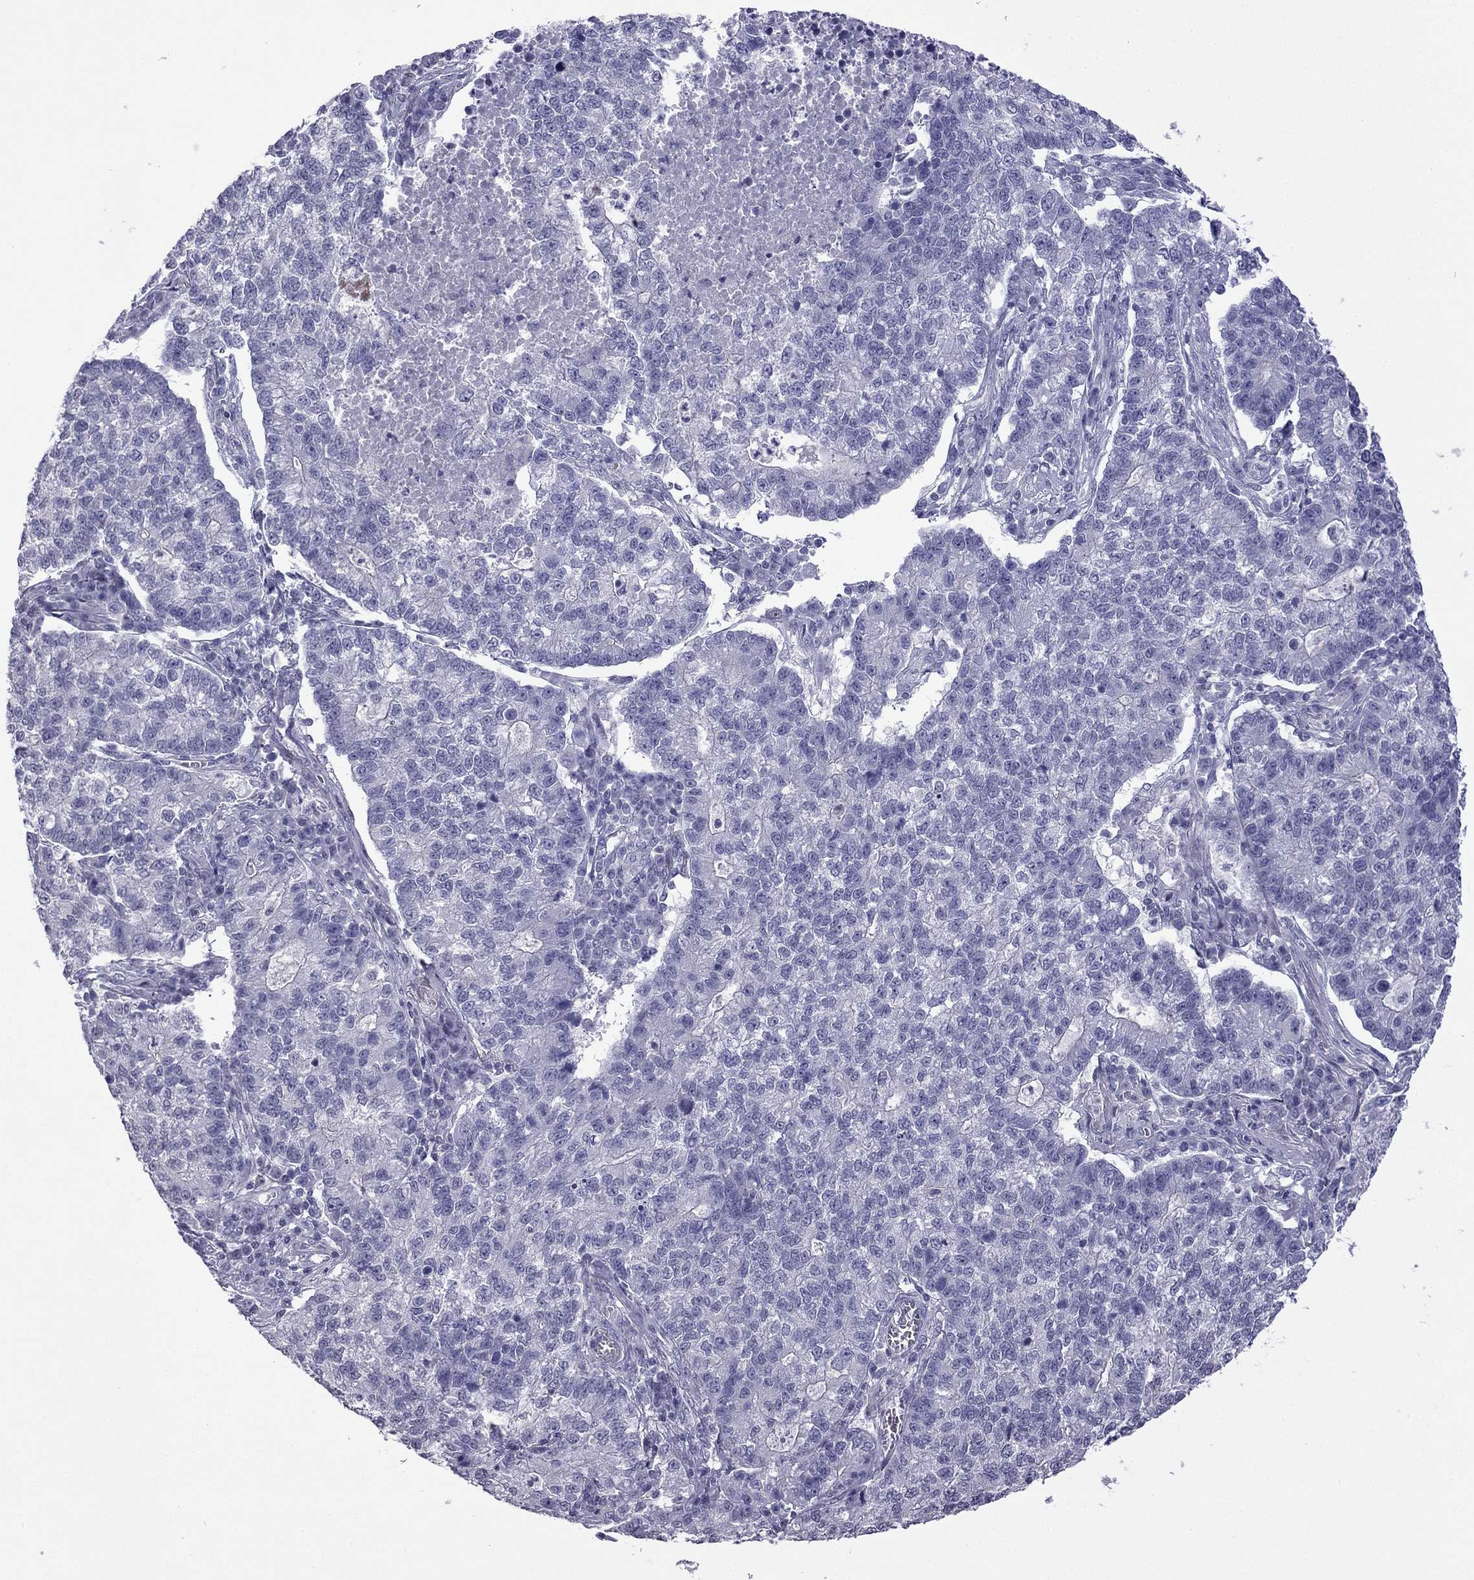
{"staining": {"intensity": "negative", "quantity": "none", "location": "none"}, "tissue": "lung cancer", "cell_type": "Tumor cells", "image_type": "cancer", "snomed": [{"axis": "morphology", "description": "Adenocarcinoma, NOS"}, {"axis": "topography", "description": "Lung"}], "caption": "Immunohistochemistry image of human lung cancer (adenocarcinoma) stained for a protein (brown), which shows no expression in tumor cells. (Brightfield microscopy of DAB immunohistochemistry at high magnification).", "gene": "CFAP70", "patient": {"sex": "male", "age": 57}}